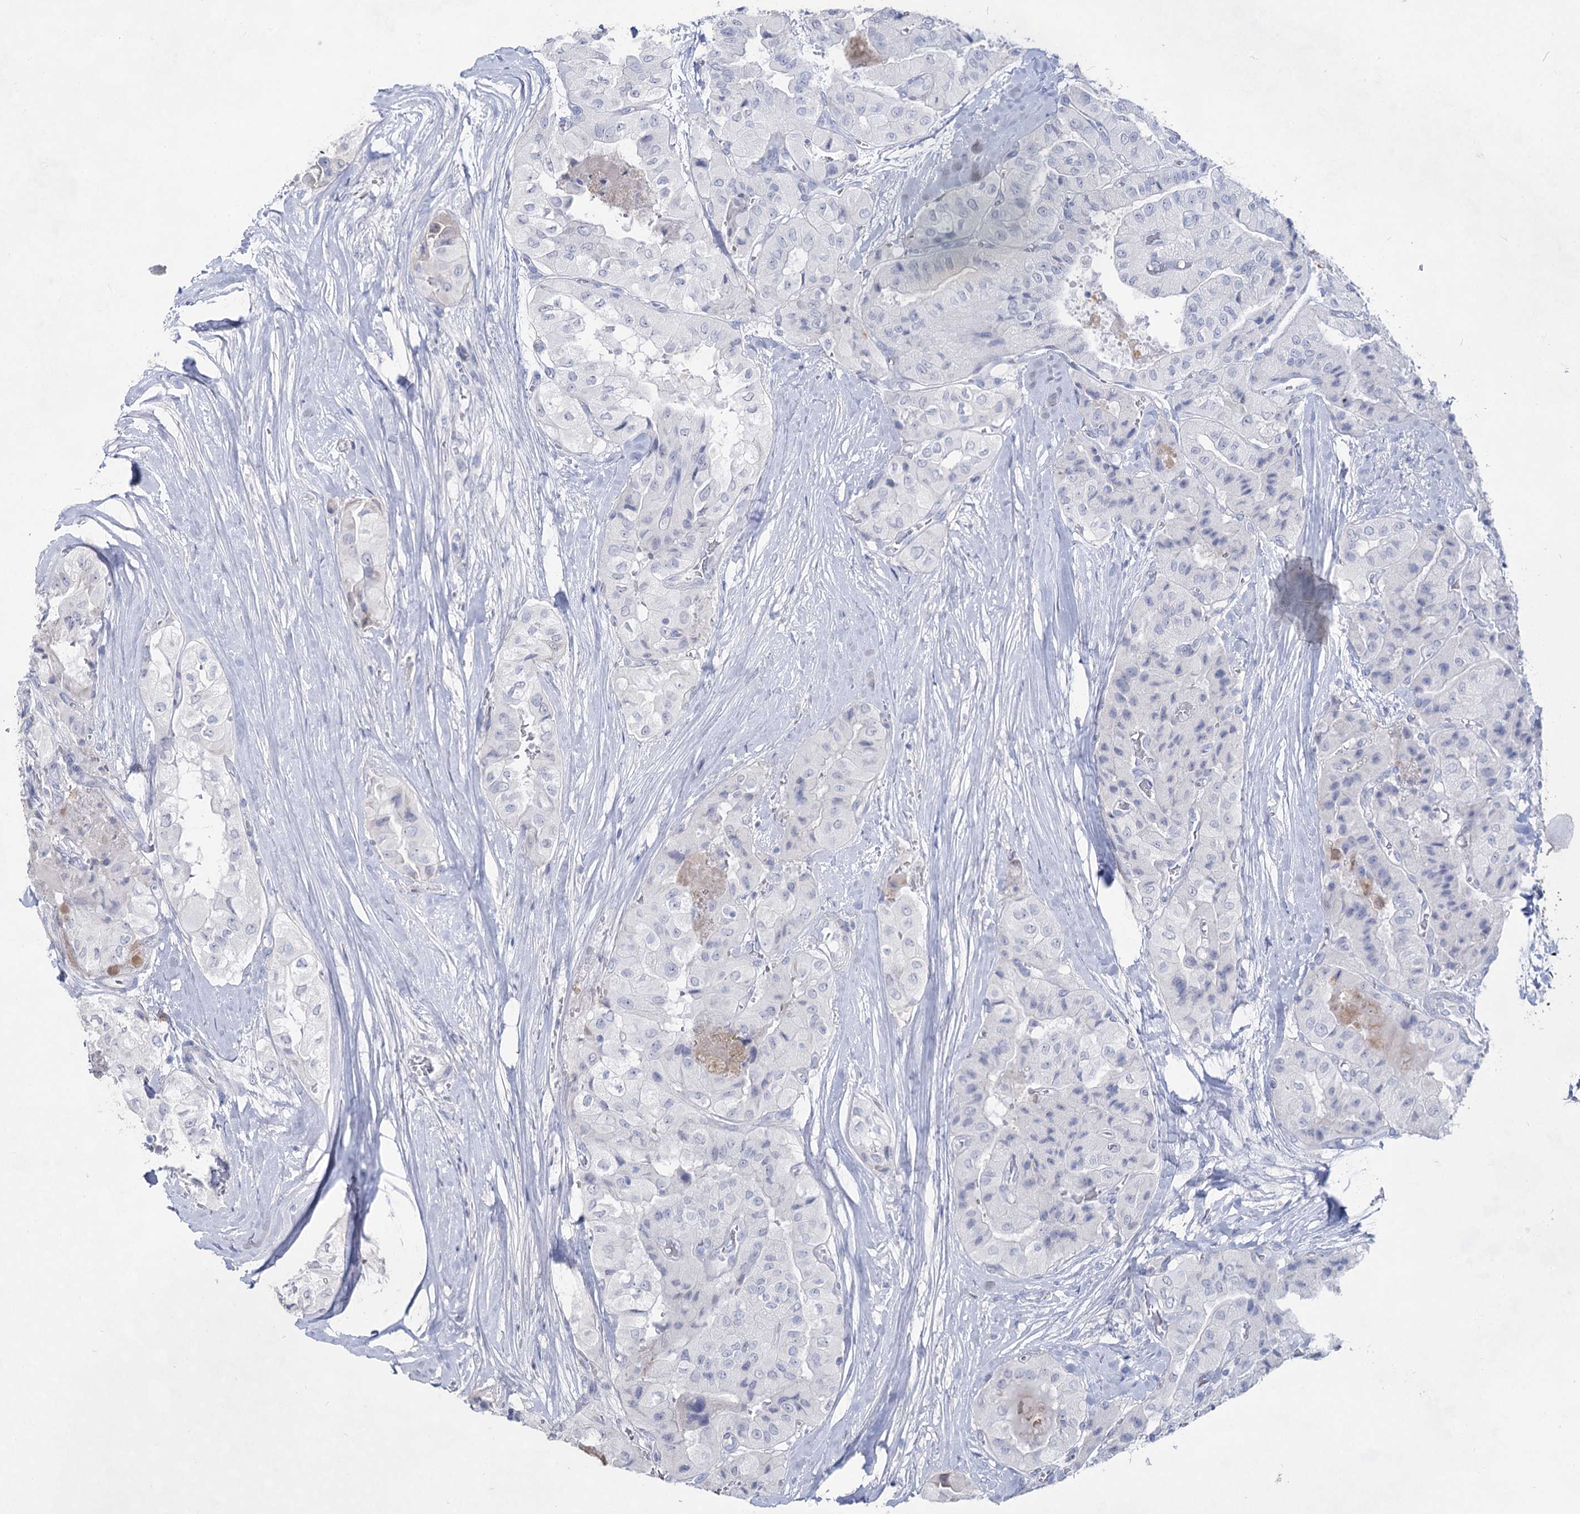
{"staining": {"intensity": "negative", "quantity": "none", "location": "none"}, "tissue": "thyroid cancer", "cell_type": "Tumor cells", "image_type": "cancer", "snomed": [{"axis": "morphology", "description": "Papillary adenocarcinoma, NOS"}, {"axis": "topography", "description": "Thyroid gland"}], "caption": "Histopathology image shows no significant protein staining in tumor cells of thyroid cancer.", "gene": "ACRV1", "patient": {"sex": "female", "age": 59}}